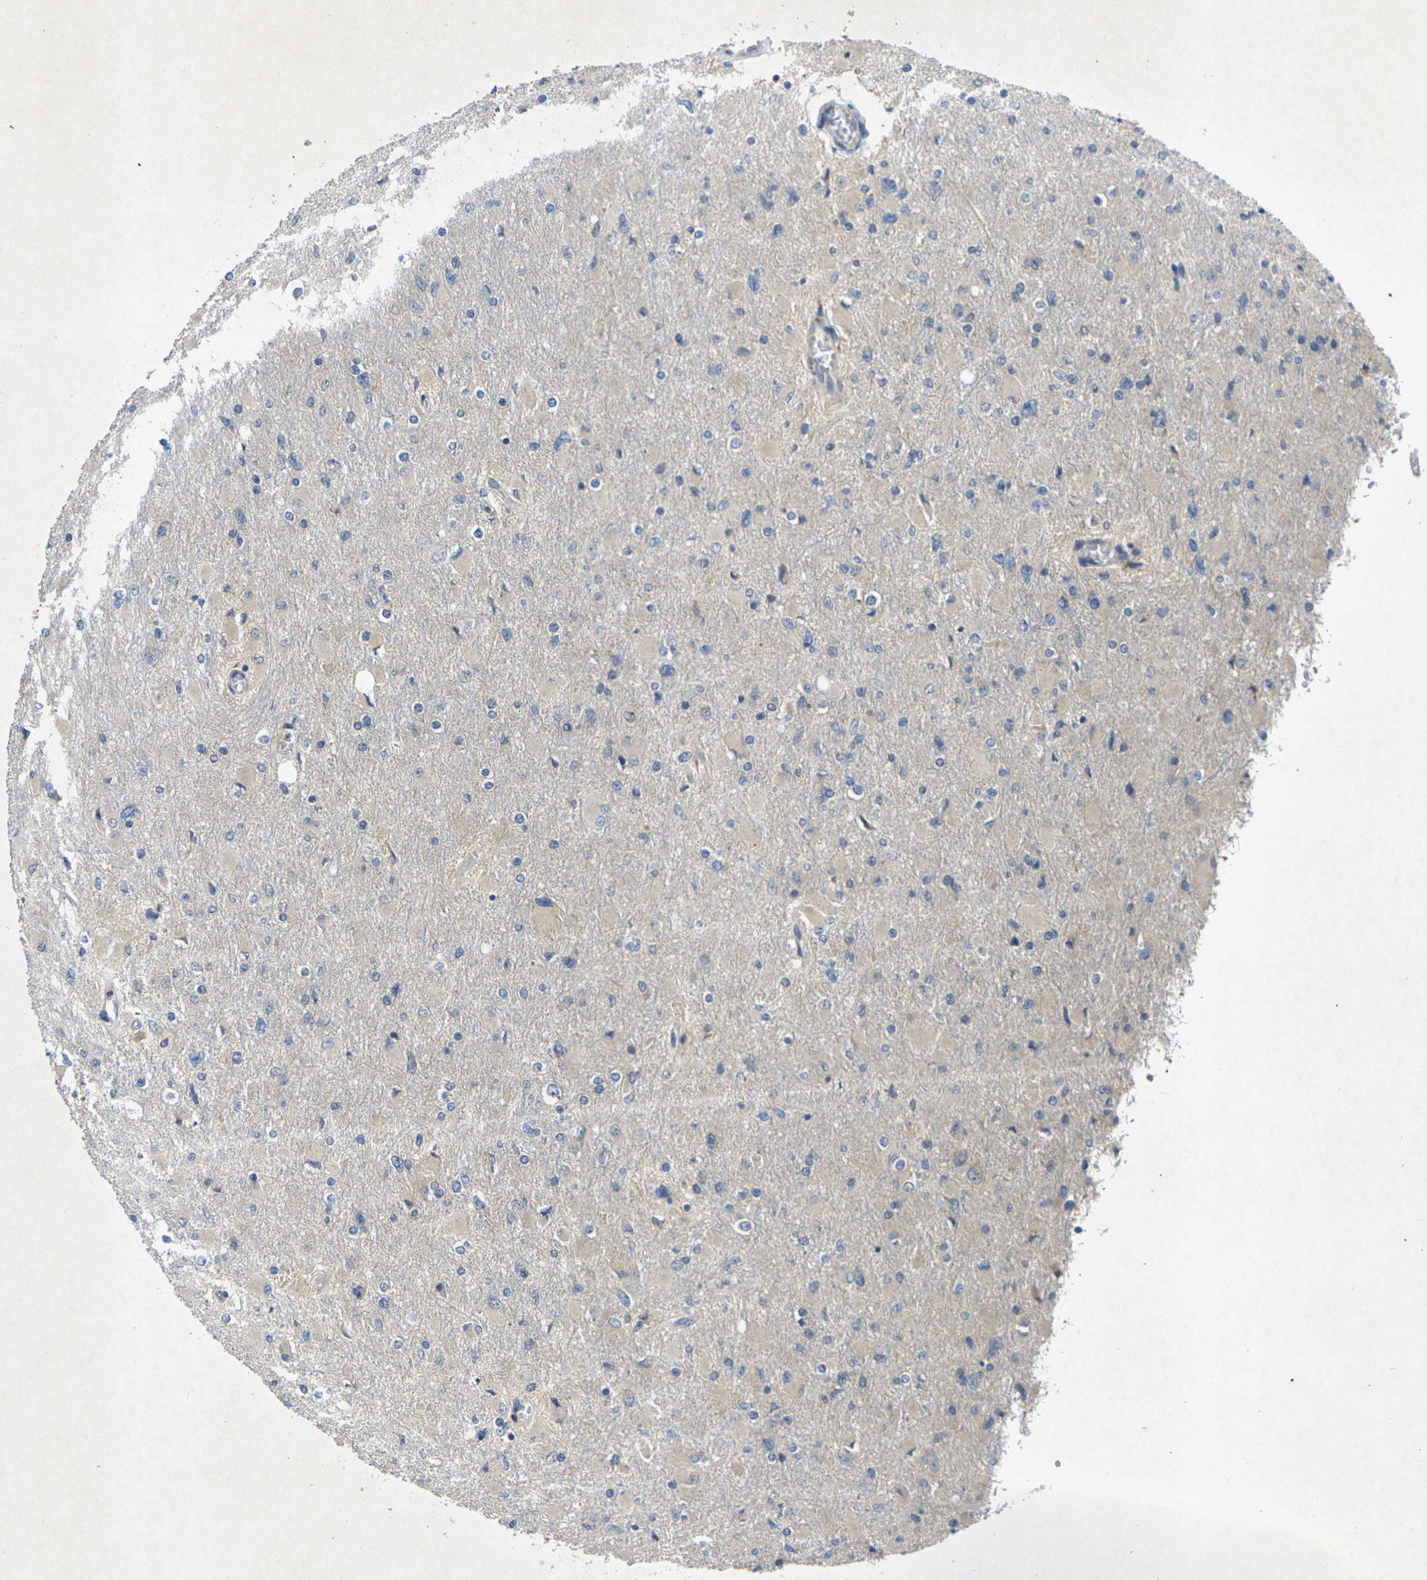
{"staining": {"intensity": "negative", "quantity": "none", "location": "none"}, "tissue": "glioma", "cell_type": "Tumor cells", "image_type": "cancer", "snomed": [{"axis": "morphology", "description": "Glioma, malignant, High grade"}, {"axis": "topography", "description": "Cerebral cortex"}], "caption": "Micrograph shows no protein staining in tumor cells of malignant high-grade glioma tissue.", "gene": "KIF1B", "patient": {"sex": "female", "age": 36}}